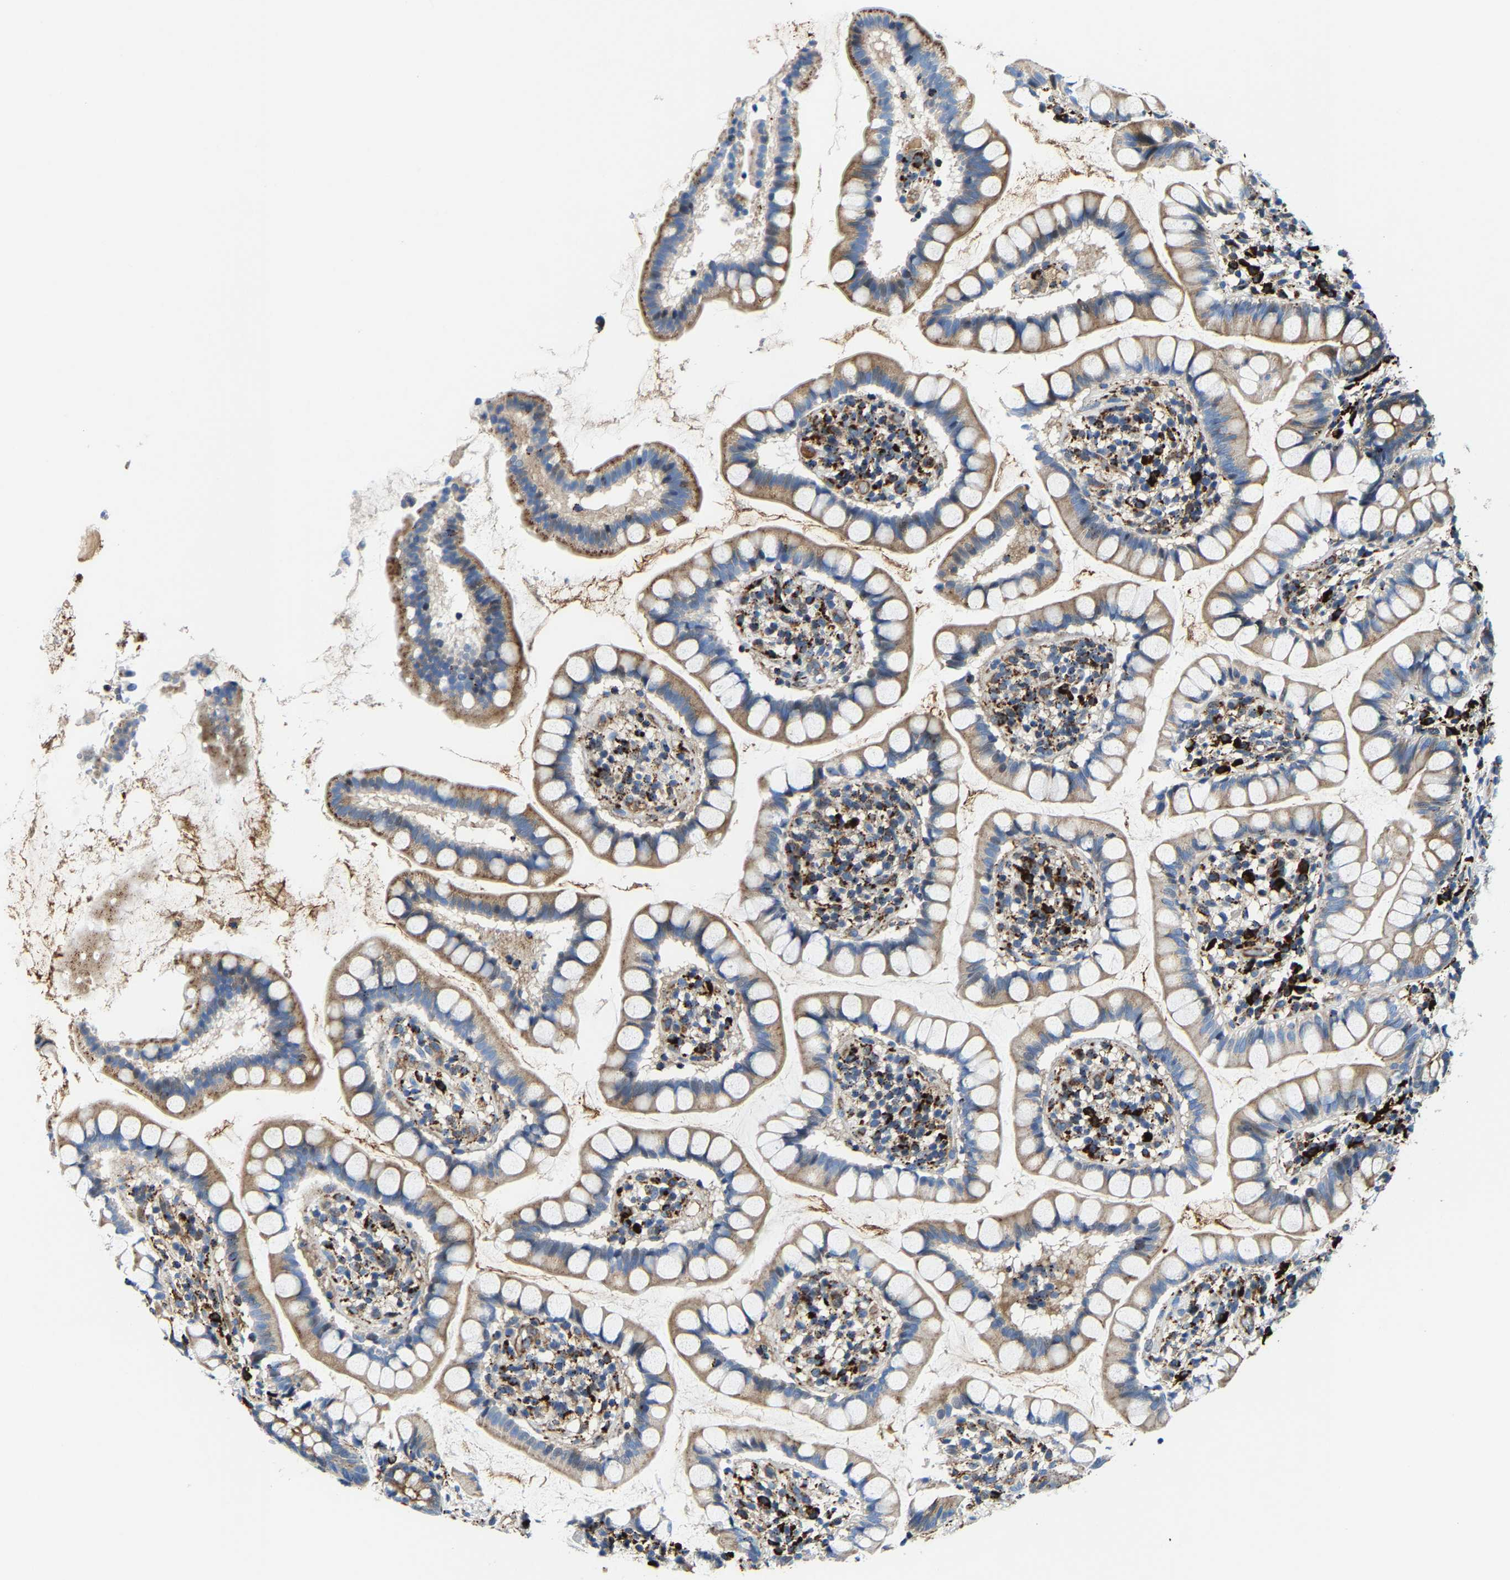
{"staining": {"intensity": "weak", "quantity": "25%-75%", "location": "cytoplasmic/membranous"}, "tissue": "small intestine", "cell_type": "Glandular cells", "image_type": "normal", "snomed": [{"axis": "morphology", "description": "Normal tissue, NOS"}, {"axis": "topography", "description": "Small intestine"}], "caption": "Unremarkable small intestine reveals weak cytoplasmic/membranous expression in approximately 25%-75% of glandular cells, visualized by immunohistochemistry.", "gene": "DPP7", "patient": {"sex": "female", "age": 84}}